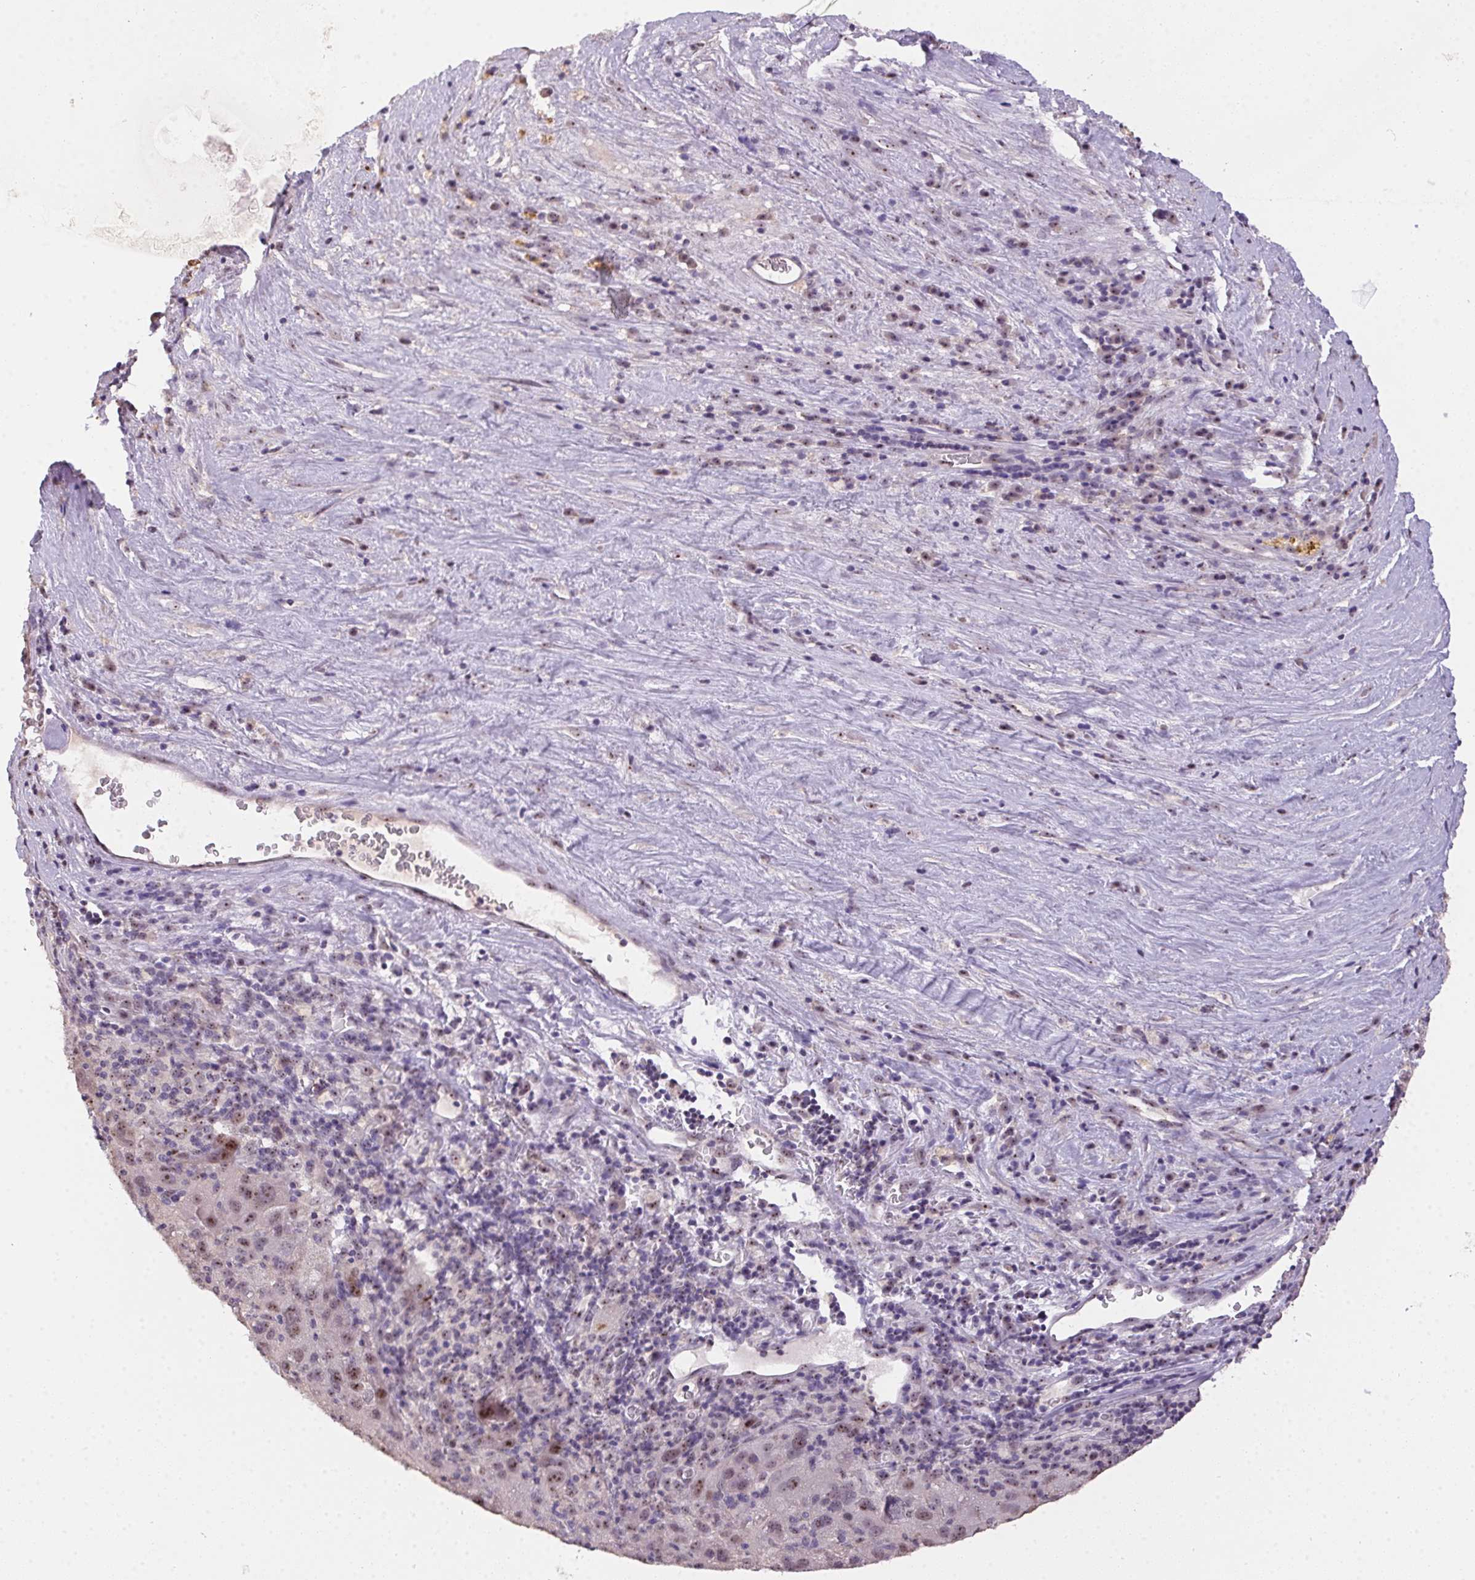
{"staining": {"intensity": "weak", "quantity": ">75%", "location": "nuclear"}, "tissue": "liver cancer", "cell_type": "Tumor cells", "image_type": "cancer", "snomed": [{"axis": "morphology", "description": "Carcinoma, Hepatocellular, NOS"}, {"axis": "topography", "description": "Liver"}], "caption": "Human liver cancer (hepatocellular carcinoma) stained with a brown dye shows weak nuclear positive staining in about >75% of tumor cells.", "gene": "BATF2", "patient": {"sex": "female", "age": 77}}